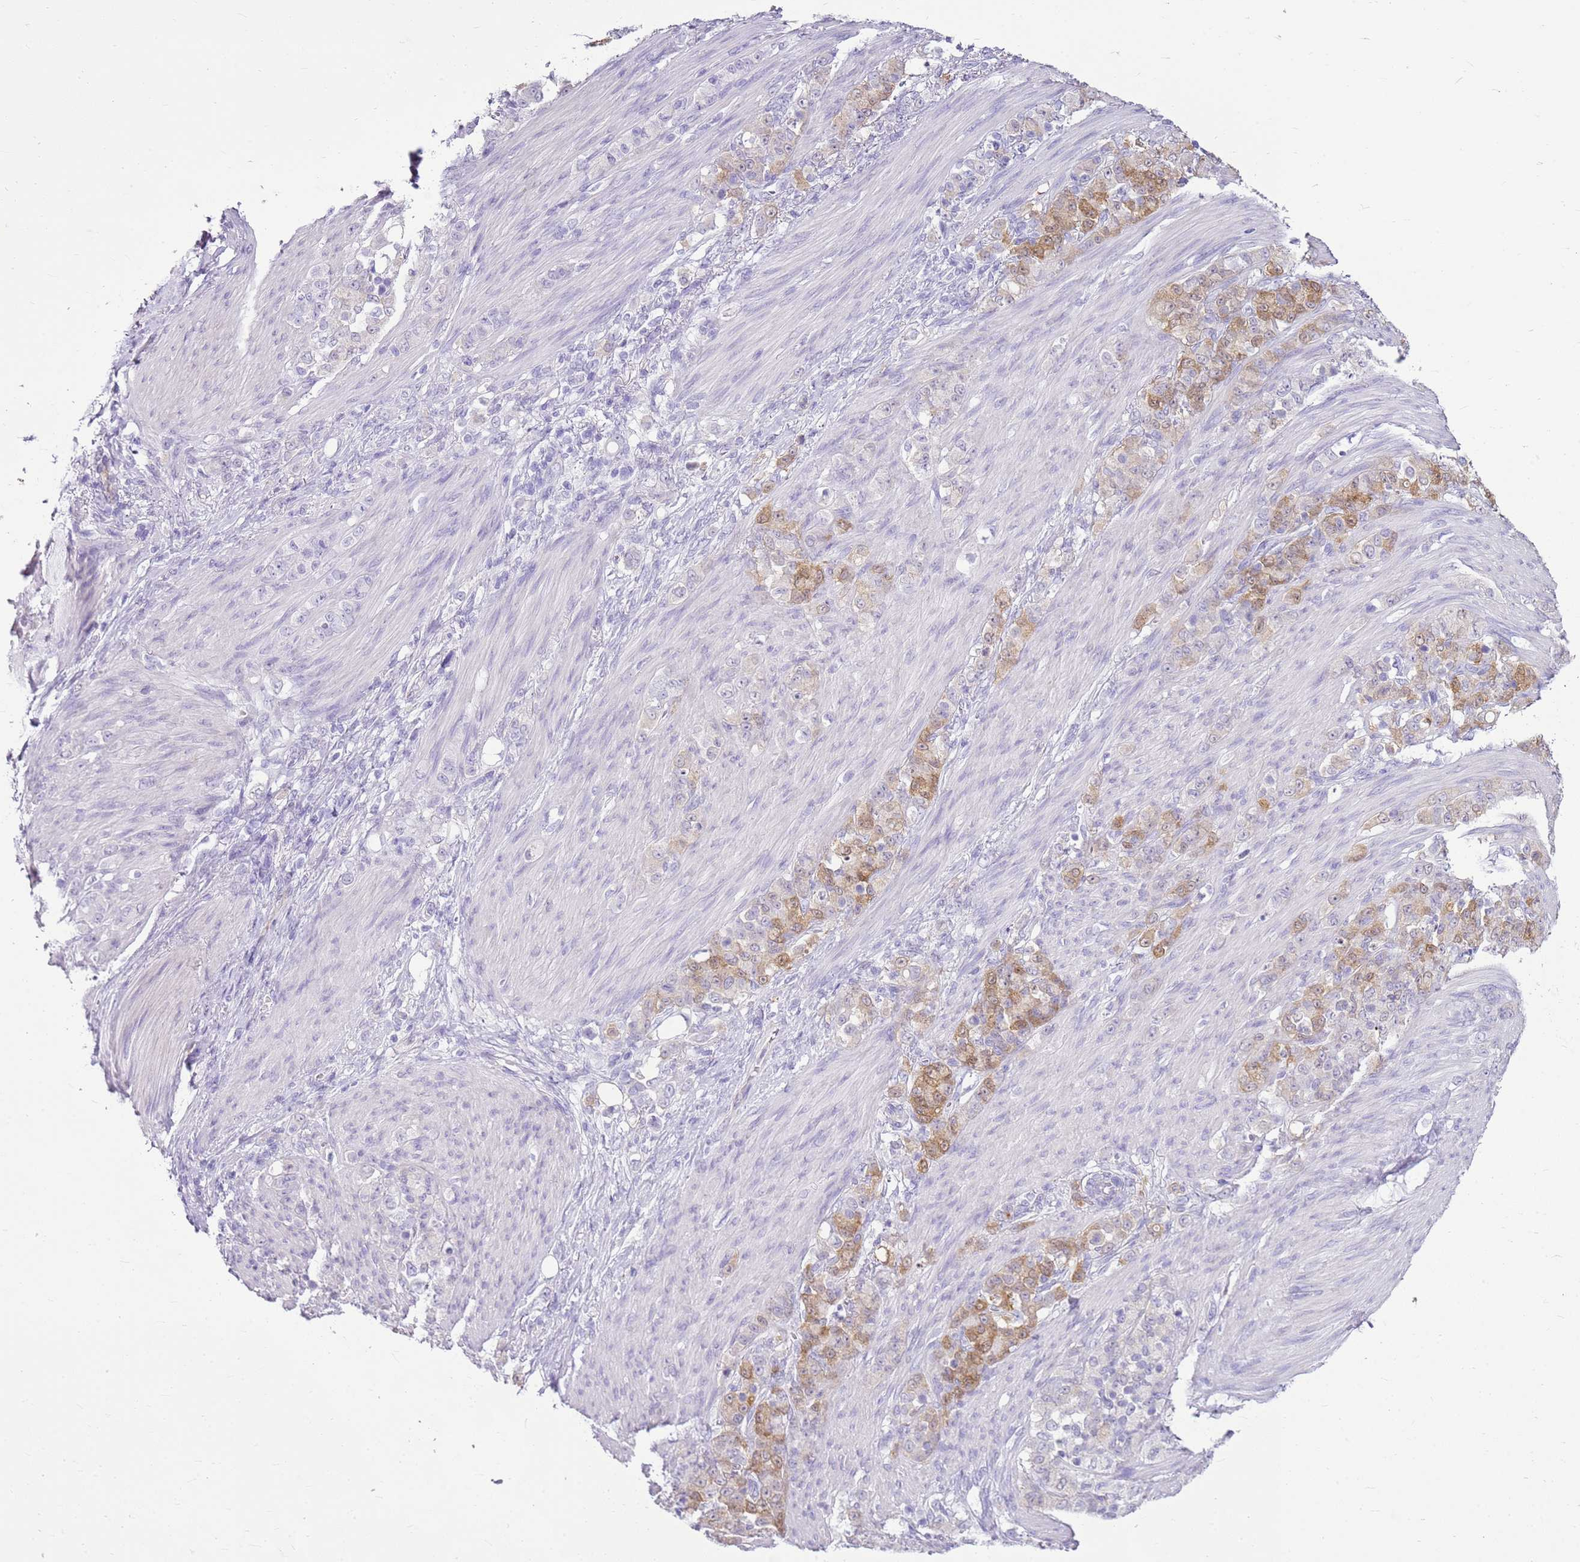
{"staining": {"intensity": "moderate", "quantity": "25%-75%", "location": "cytoplasmic/membranous"}, "tissue": "stomach cancer", "cell_type": "Tumor cells", "image_type": "cancer", "snomed": [{"axis": "morphology", "description": "Adenocarcinoma, NOS"}, {"axis": "topography", "description": "Stomach"}], "caption": "Tumor cells show medium levels of moderate cytoplasmic/membranous staining in approximately 25%-75% of cells in human stomach cancer (adenocarcinoma). The protein is shown in brown color, while the nuclei are stained blue.", "gene": "SULT1E1", "patient": {"sex": "female", "age": 79}}